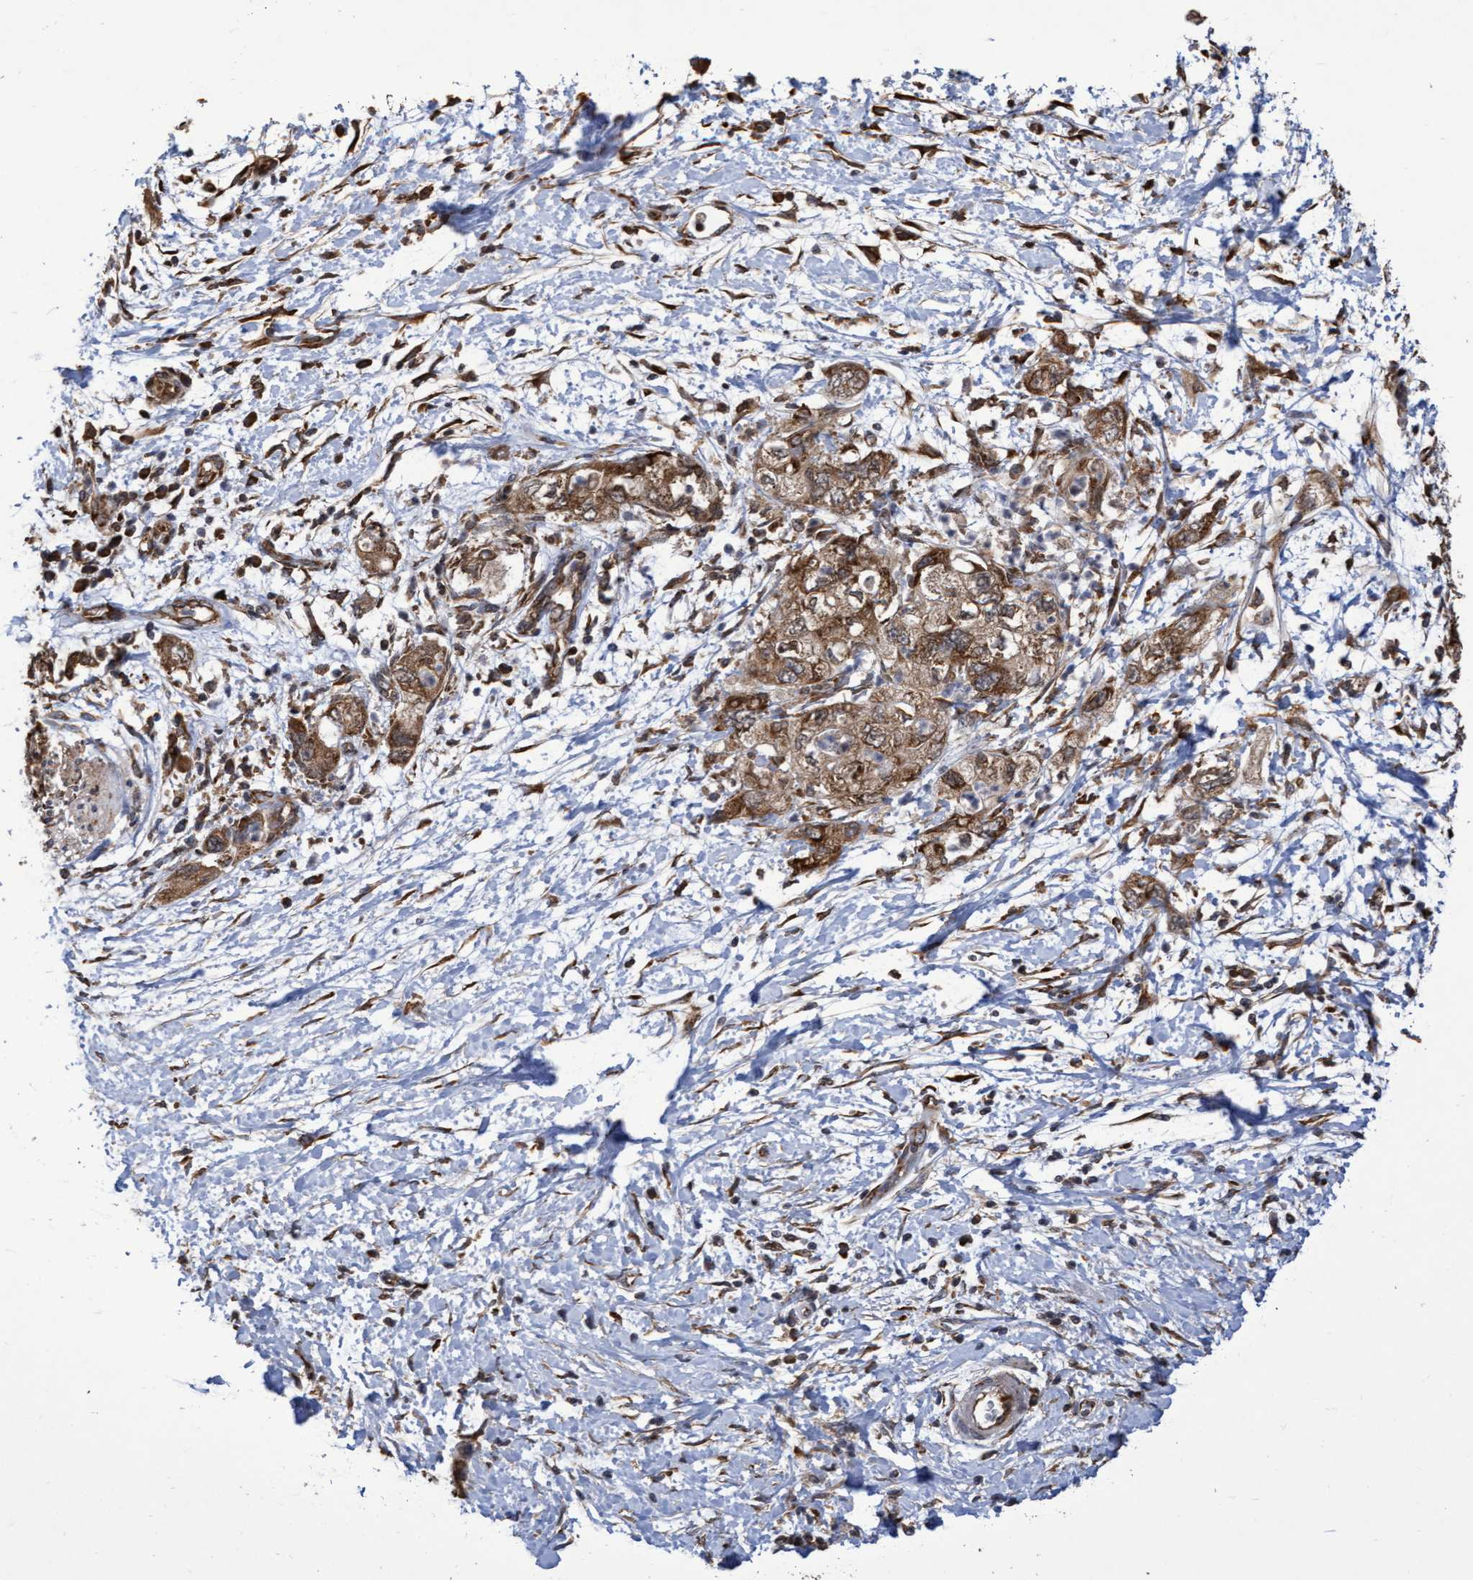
{"staining": {"intensity": "moderate", "quantity": ">75%", "location": "cytoplasmic/membranous"}, "tissue": "pancreatic cancer", "cell_type": "Tumor cells", "image_type": "cancer", "snomed": [{"axis": "morphology", "description": "Adenocarcinoma, NOS"}, {"axis": "topography", "description": "Pancreas"}], "caption": "Pancreatic adenocarcinoma stained with a protein marker exhibits moderate staining in tumor cells.", "gene": "ABCF2", "patient": {"sex": "female", "age": 73}}